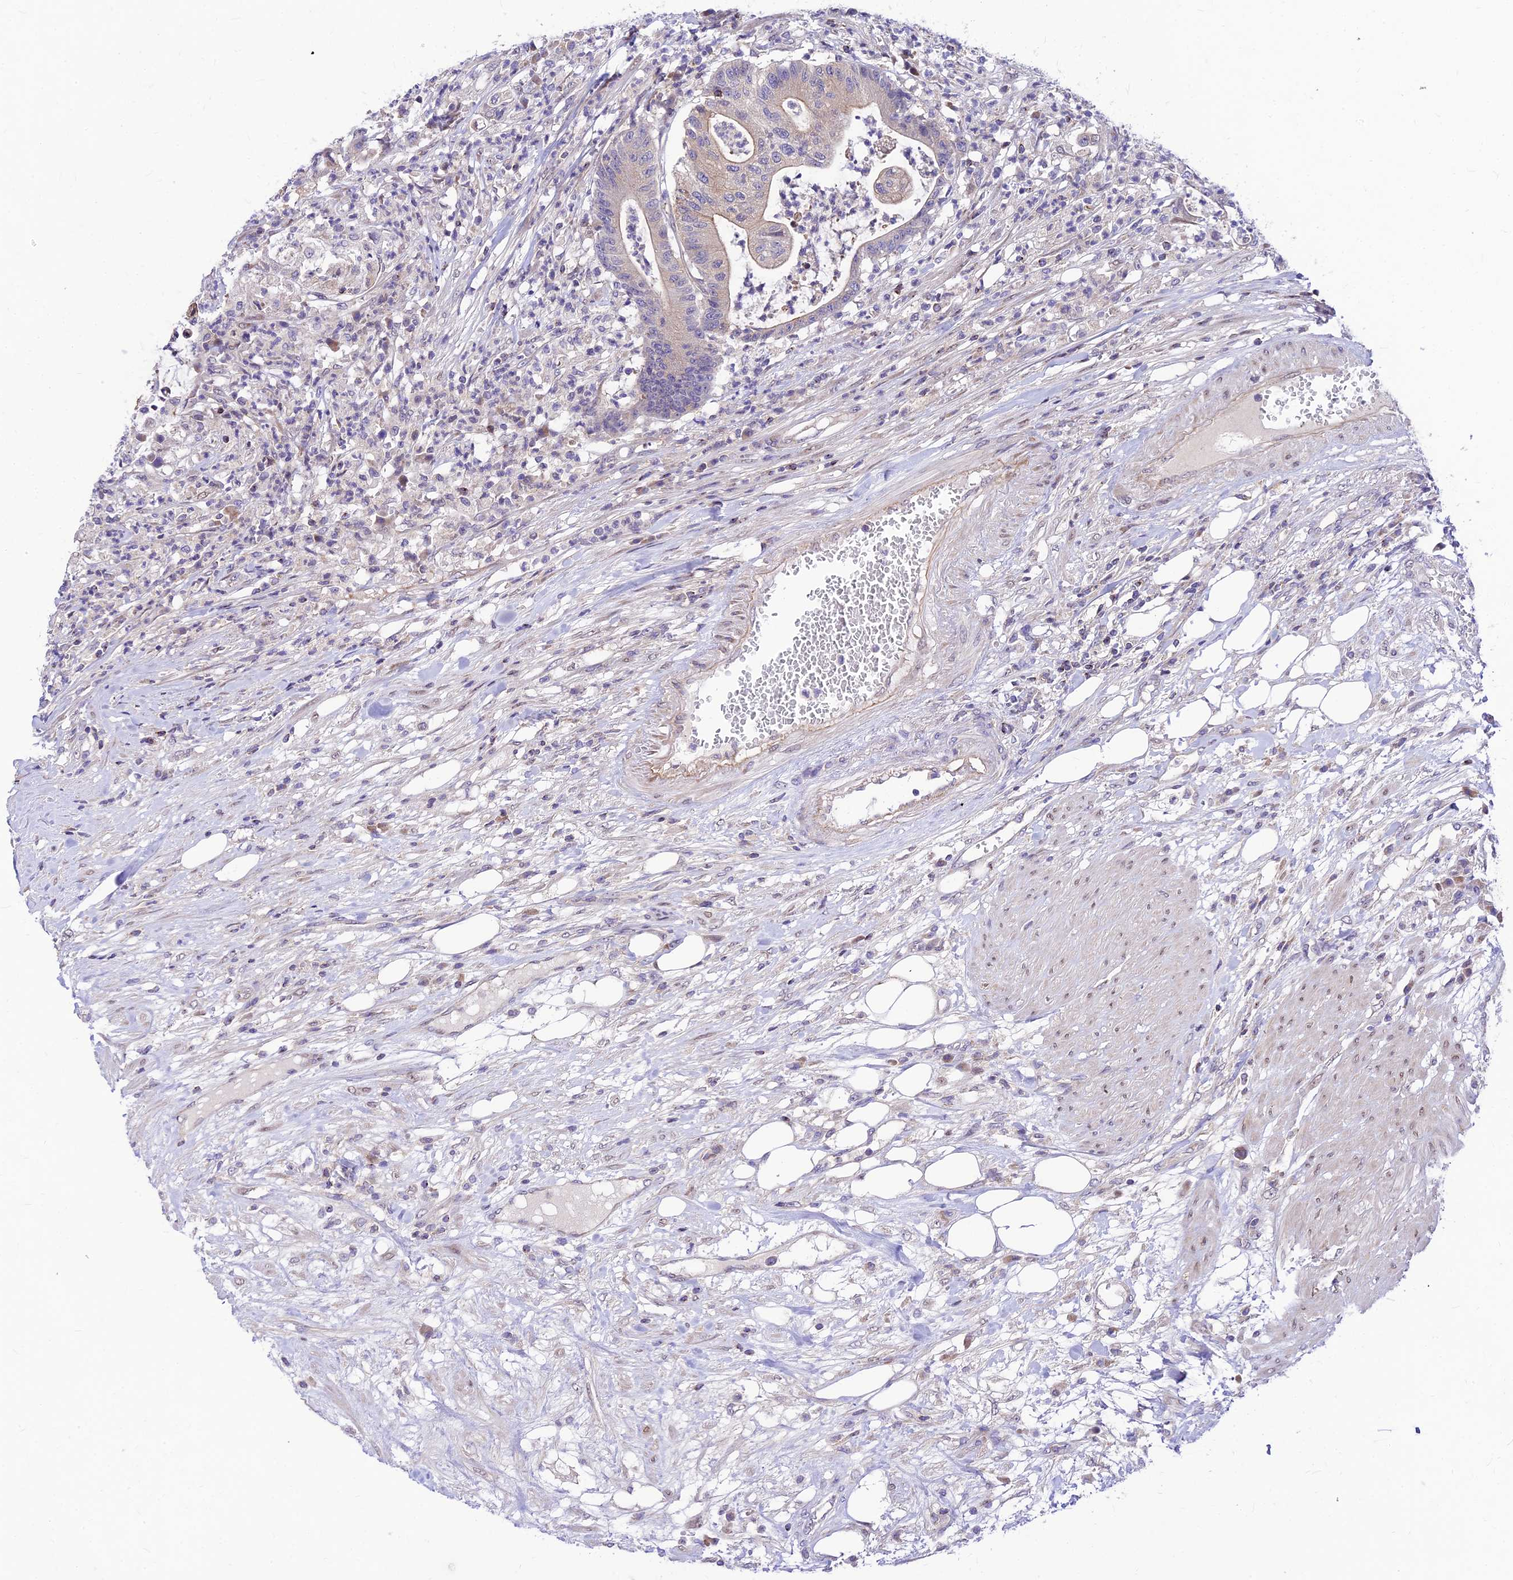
{"staining": {"intensity": "negative", "quantity": "none", "location": "none"}, "tissue": "colorectal cancer", "cell_type": "Tumor cells", "image_type": "cancer", "snomed": [{"axis": "morphology", "description": "Adenocarcinoma, NOS"}, {"axis": "topography", "description": "Colon"}], "caption": "This is an IHC image of colorectal cancer. There is no staining in tumor cells.", "gene": "C6orf132", "patient": {"sex": "female", "age": 84}}